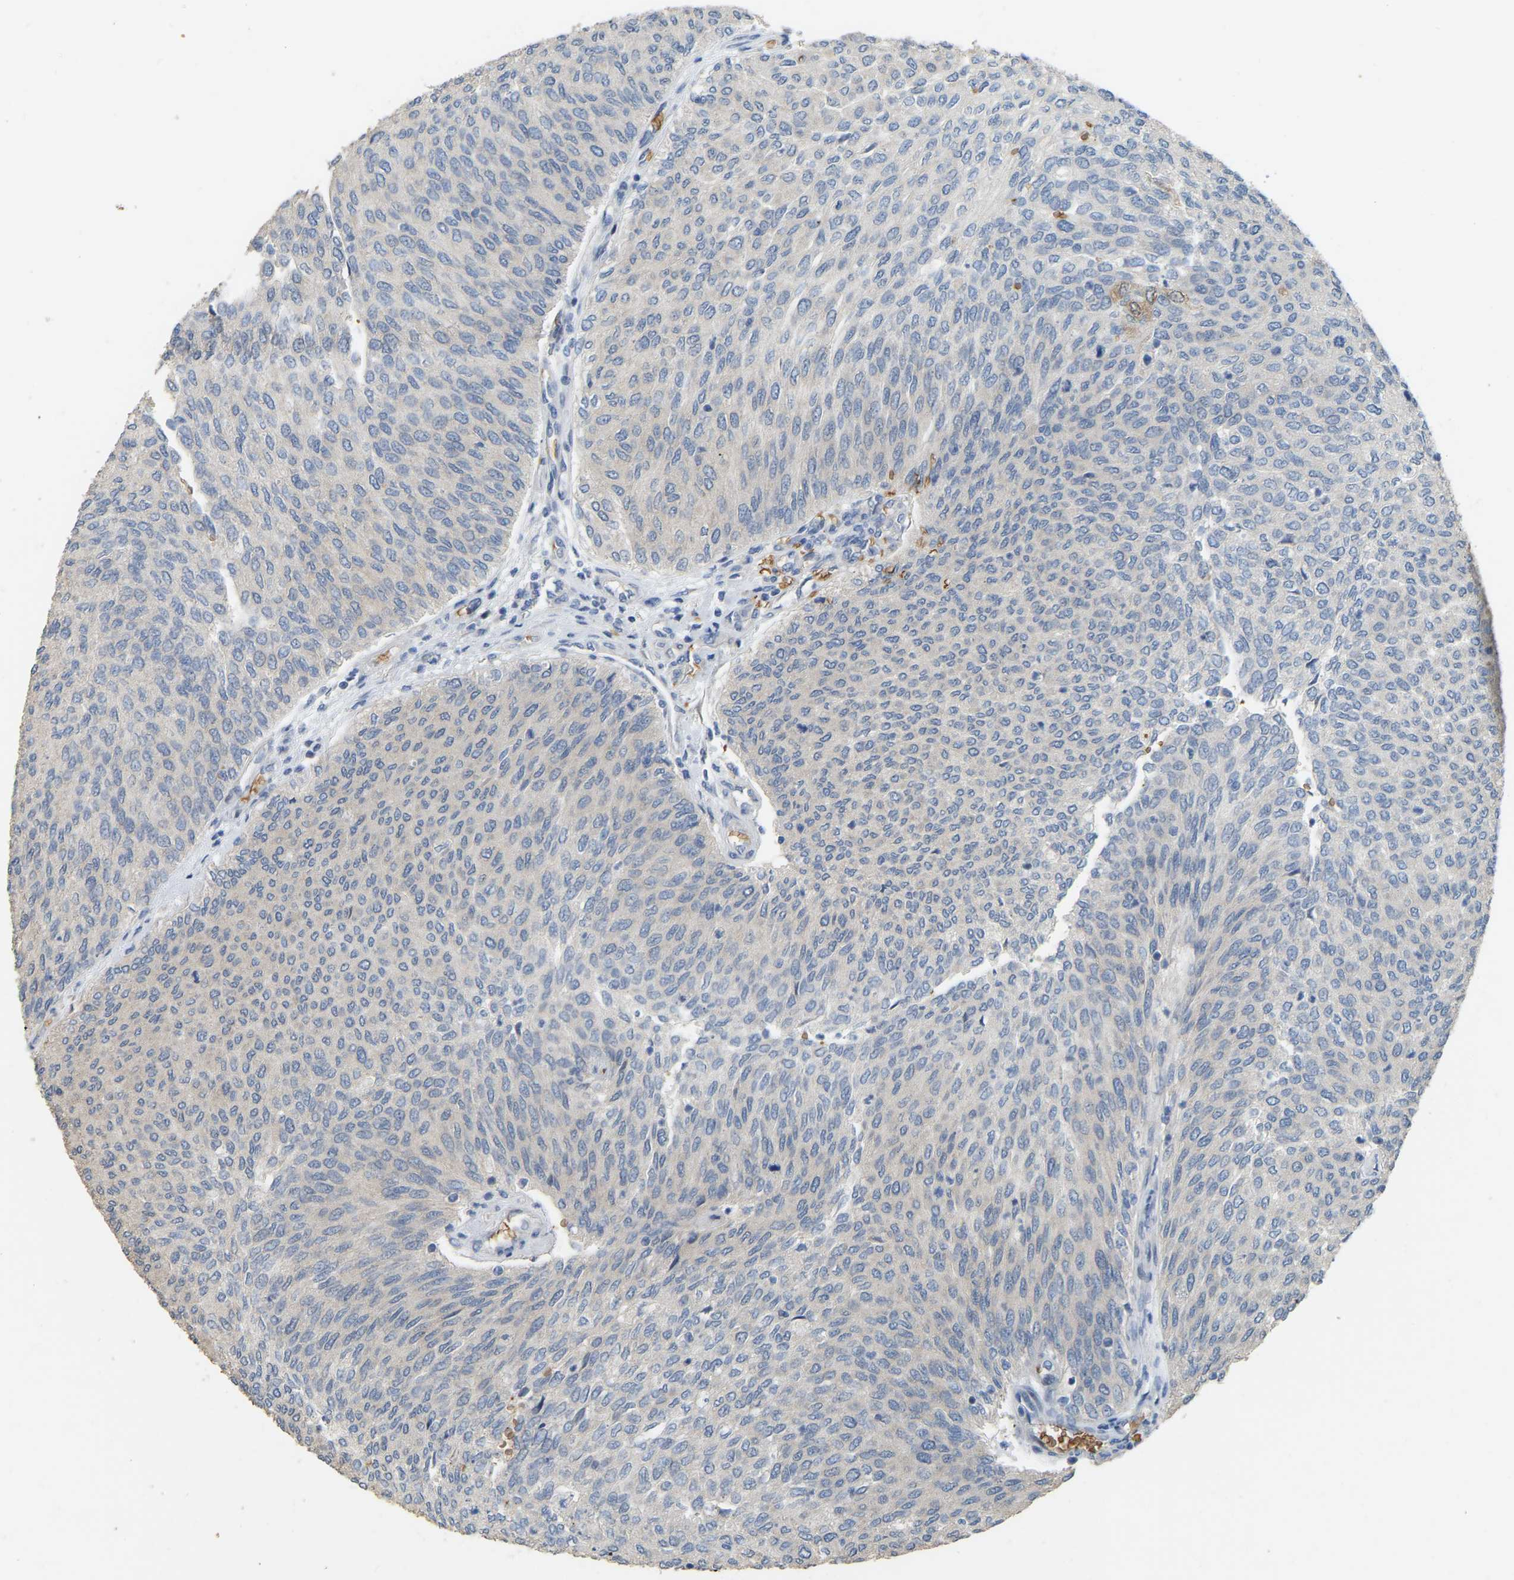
{"staining": {"intensity": "negative", "quantity": "none", "location": "none"}, "tissue": "urothelial cancer", "cell_type": "Tumor cells", "image_type": "cancer", "snomed": [{"axis": "morphology", "description": "Urothelial carcinoma, Low grade"}, {"axis": "topography", "description": "Urinary bladder"}], "caption": "Tumor cells are negative for brown protein staining in low-grade urothelial carcinoma.", "gene": "CFAP298", "patient": {"sex": "female", "age": 79}}